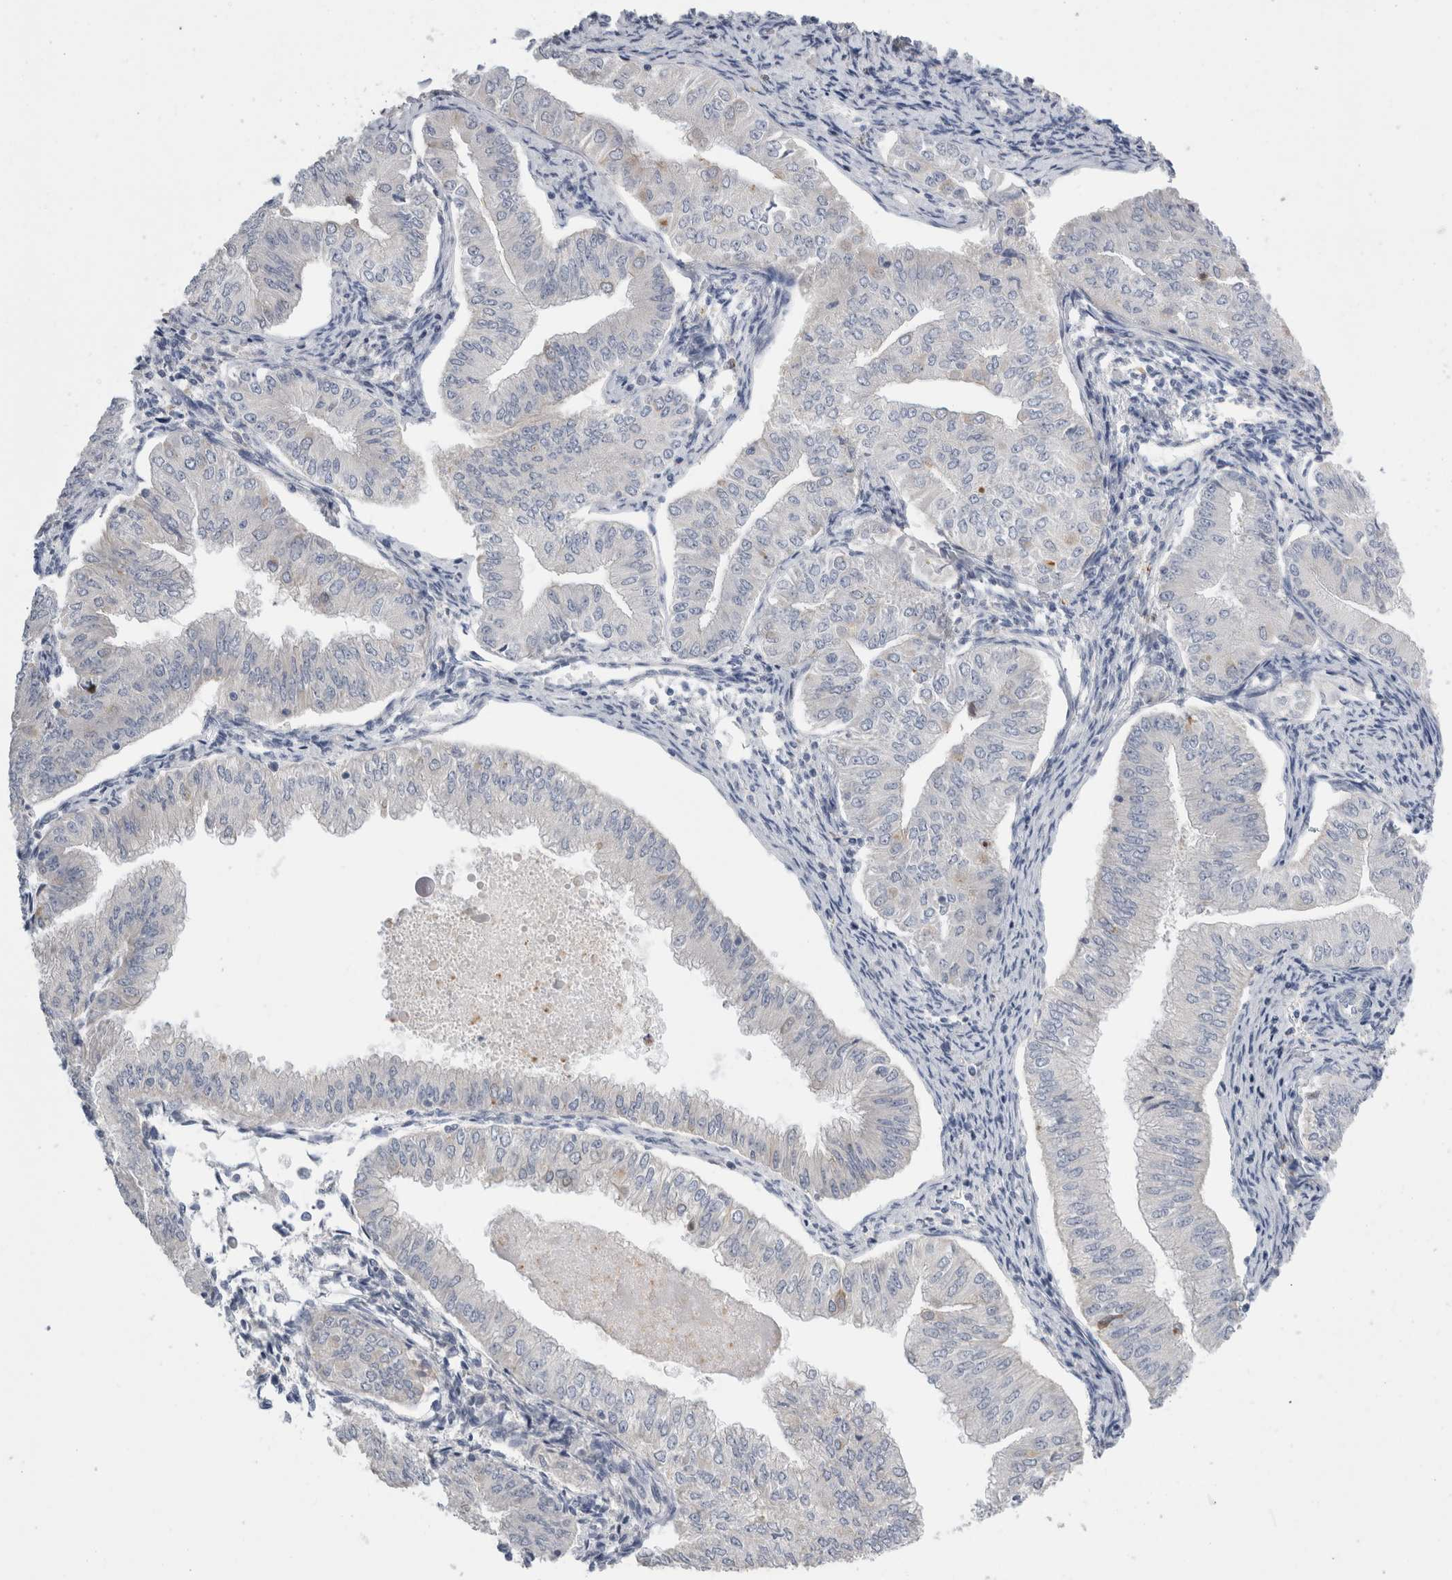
{"staining": {"intensity": "negative", "quantity": "none", "location": "none"}, "tissue": "endometrial cancer", "cell_type": "Tumor cells", "image_type": "cancer", "snomed": [{"axis": "morphology", "description": "Normal tissue, NOS"}, {"axis": "morphology", "description": "Adenocarcinoma, NOS"}, {"axis": "topography", "description": "Endometrium"}], "caption": "The image shows no staining of tumor cells in endometrial adenocarcinoma.", "gene": "SLC20A2", "patient": {"sex": "female", "age": 53}}